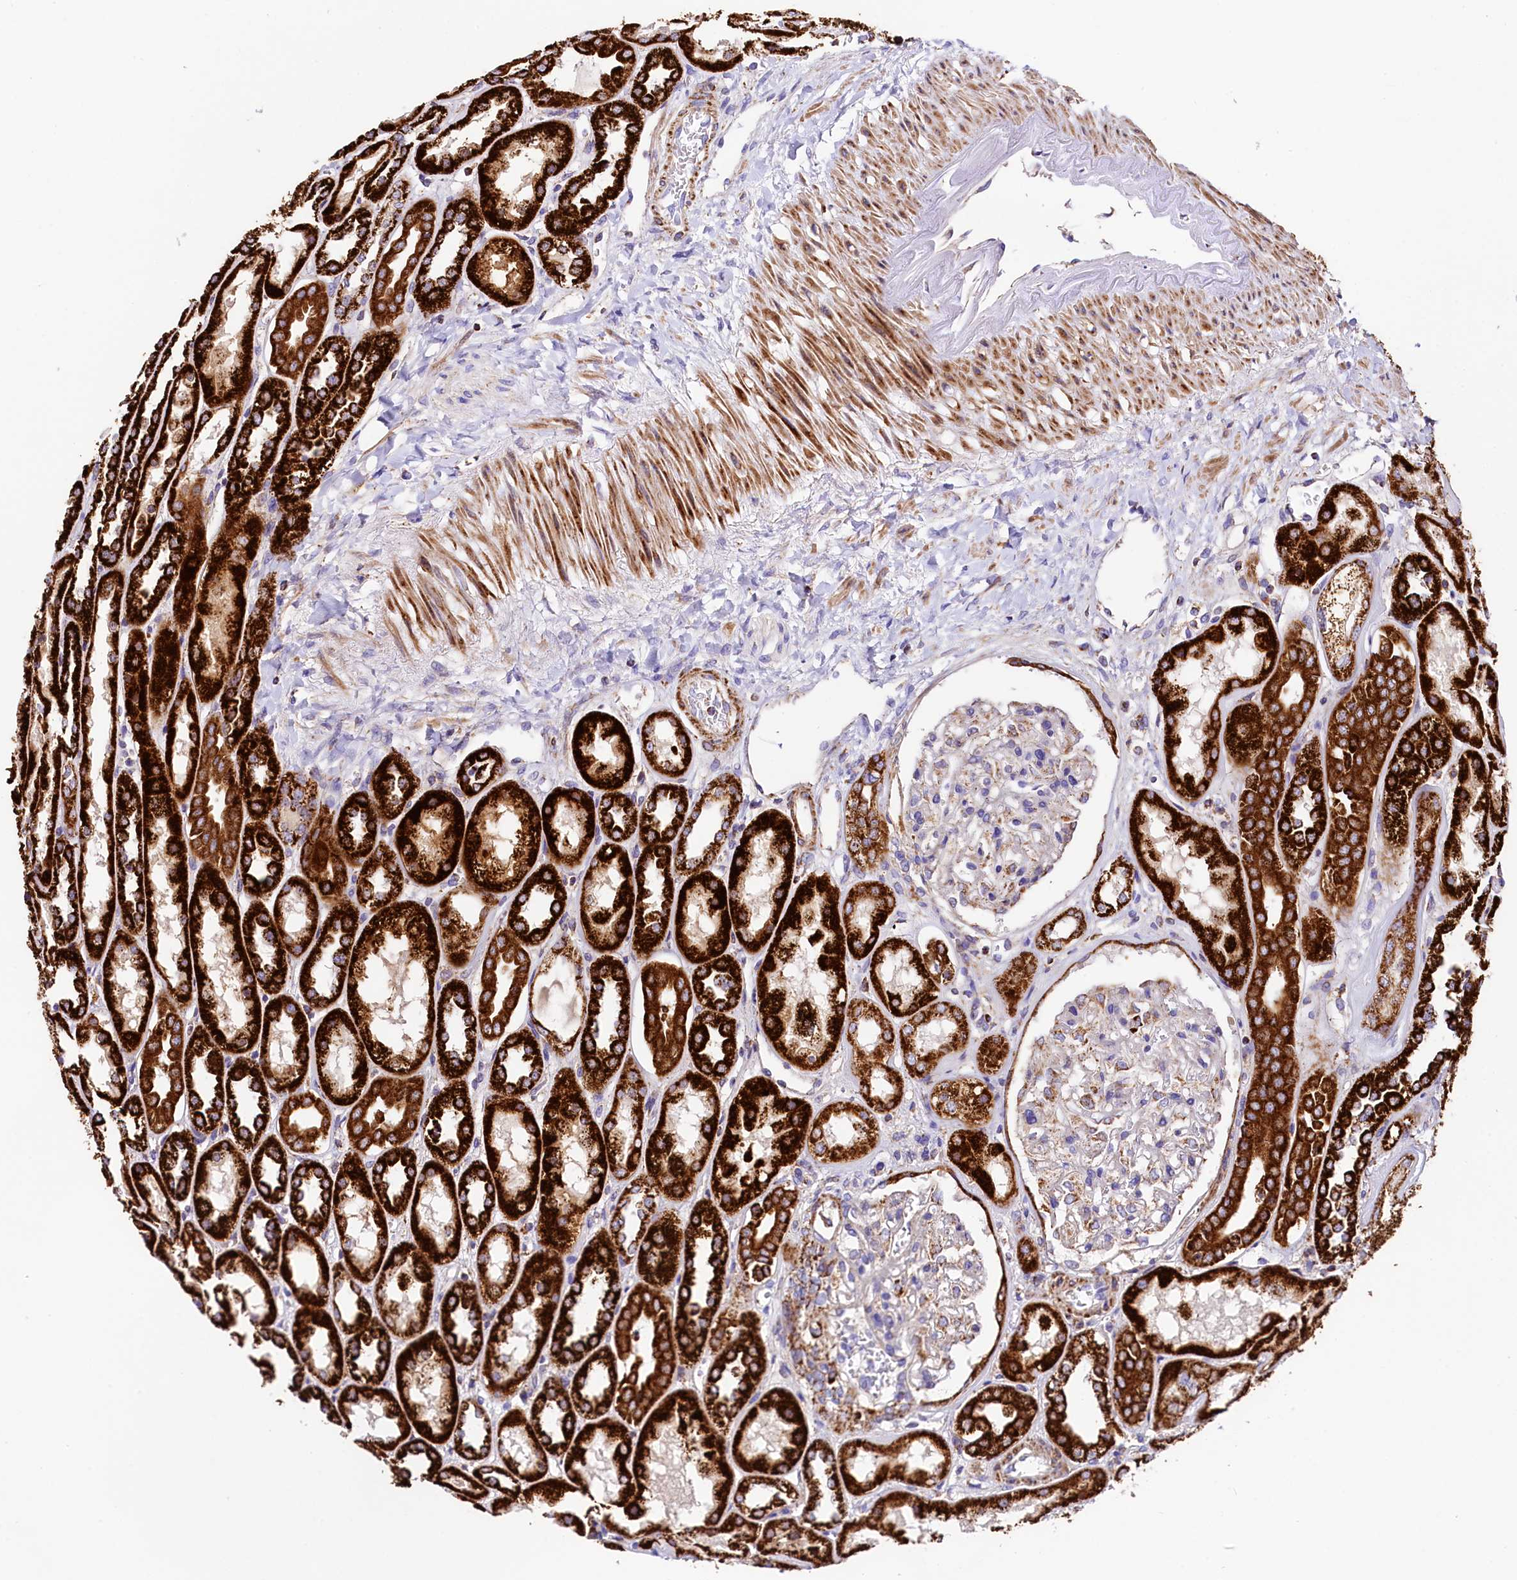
{"staining": {"intensity": "moderate", "quantity": "25%-75%", "location": "cytoplasmic/membranous"}, "tissue": "kidney", "cell_type": "Cells in glomeruli", "image_type": "normal", "snomed": [{"axis": "morphology", "description": "Normal tissue, NOS"}, {"axis": "topography", "description": "Kidney"}], "caption": "IHC staining of unremarkable kidney, which demonstrates medium levels of moderate cytoplasmic/membranous staining in about 25%-75% of cells in glomeruli indicating moderate cytoplasmic/membranous protein positivity. The staining was performed using DAB (brown) for protein detection and nuclei were counterstained in hematoxylin (blue).", "gene": "CLYBL", "patient": {"sex": "male", "age": 70}}